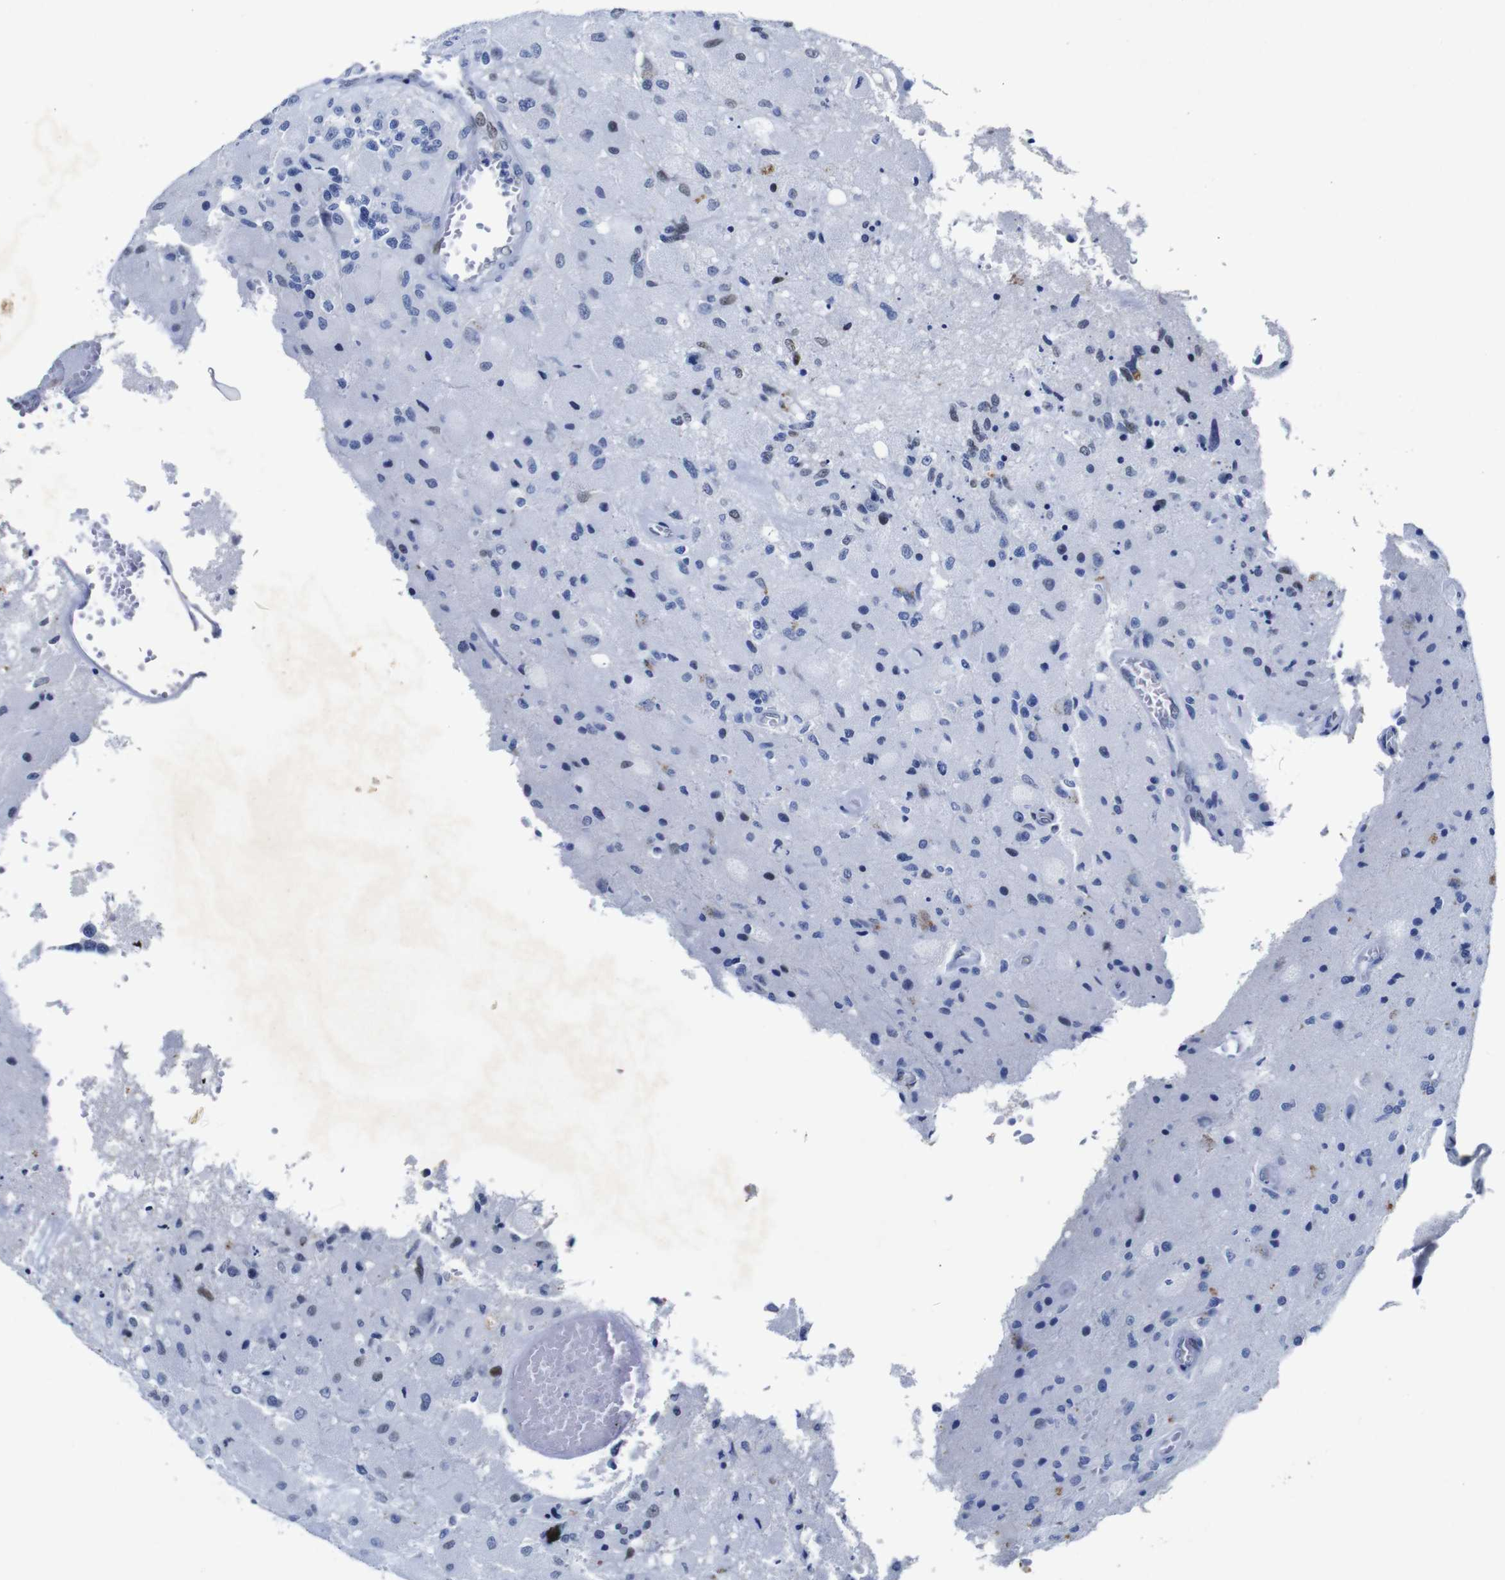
{"staining": {"intensity": "negative", "quantity": "none", "location": "none"}, "tissue": "glioma", "cell_type": "Tumor cells", "image_type": "cancer", "snomed": [{"axis": "morphology", "description": "Normal tissue, NOS"}, {"axis": "morphology", "description": "Glioma, malignant, High grade"}, {"axis": "topography", "description": "Cerebral cortex"}], "caption": "DAB (3,3'-diaminobenzidine) immunohistochemical staining of glioma exhibits no significant positivity in tumor cells.", "gene": "FOSL2", "patient": {"sex": "male", "age": 77}}